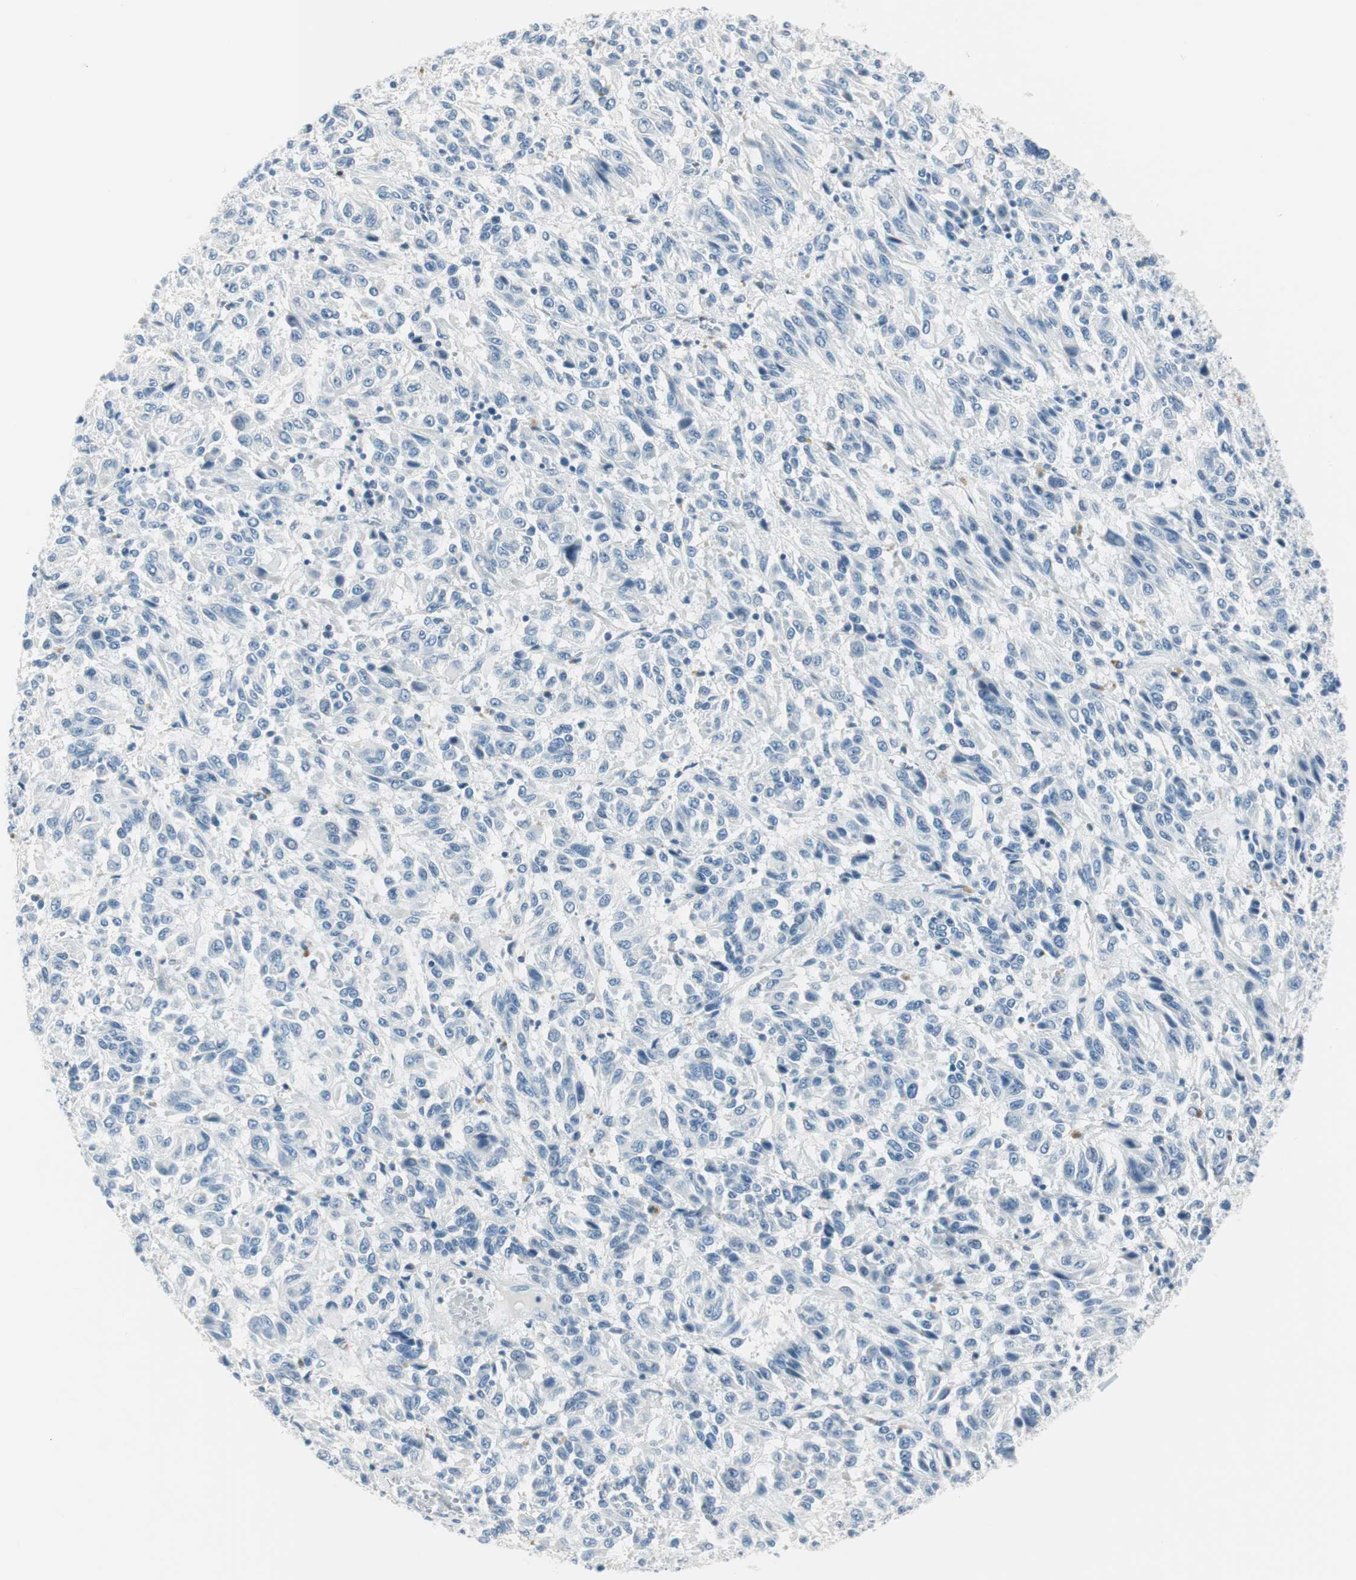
{"staining": {"intensity": "negative", "quantity": "none", "location": "none"}, "tissue": "melanoma", "cell_type": "Tumor cells", "image_type": "cancer", "snomed": [{"axis": "morphology", "description": "Malignant melanoma, Metastatic site"}, {"axis": "topography", "description": "Lung"}], "caption": "Tumor cells show no significant positivity in malignant melanoma (metastatic site).", "gene": "HOXB13", "patient": {"sex": "male", "age": 64}}